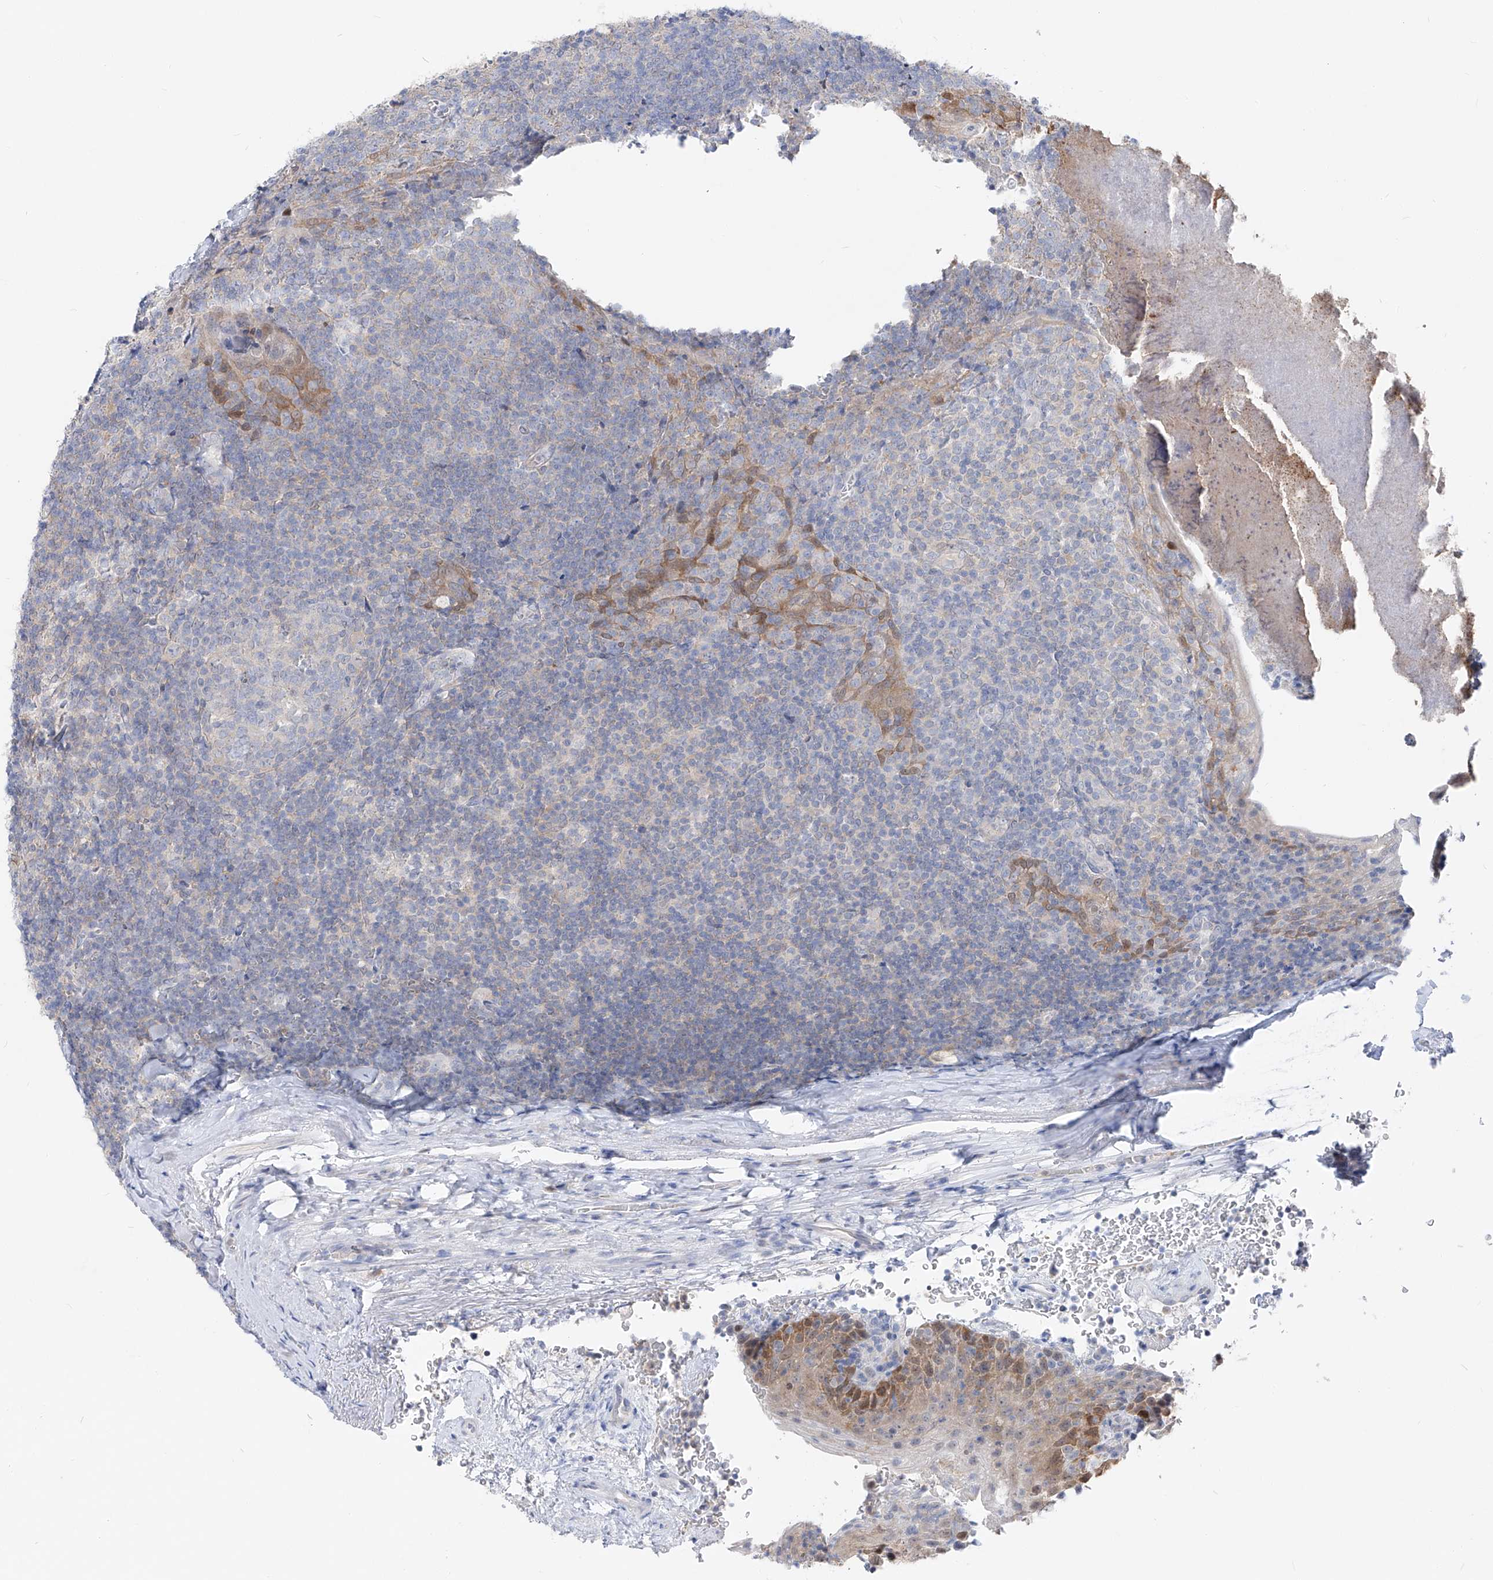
{"staining": {"intensity": "negative", "quantity": "none", "location": "none"}, "tissue": "tonsil", "cell_type": "Germinal center cells", "image_type": "normal", "snomed": [{"axis": "morphology", "description": "Normal tissue, NOS"}, {"axis": "topography", "description": "Tonsil"}], "caption": "High power microscopy image of an IHC photomicrograph of unremarkable tonsil, revealing no significant positivity in germinal center cells. (Brightfield microscopy of DAB (3,3'-diaminobenzidine) immunohistochemistry at high magnification).", "gene": "UFL1", "patient": {"sex": "male", "age": 37}}